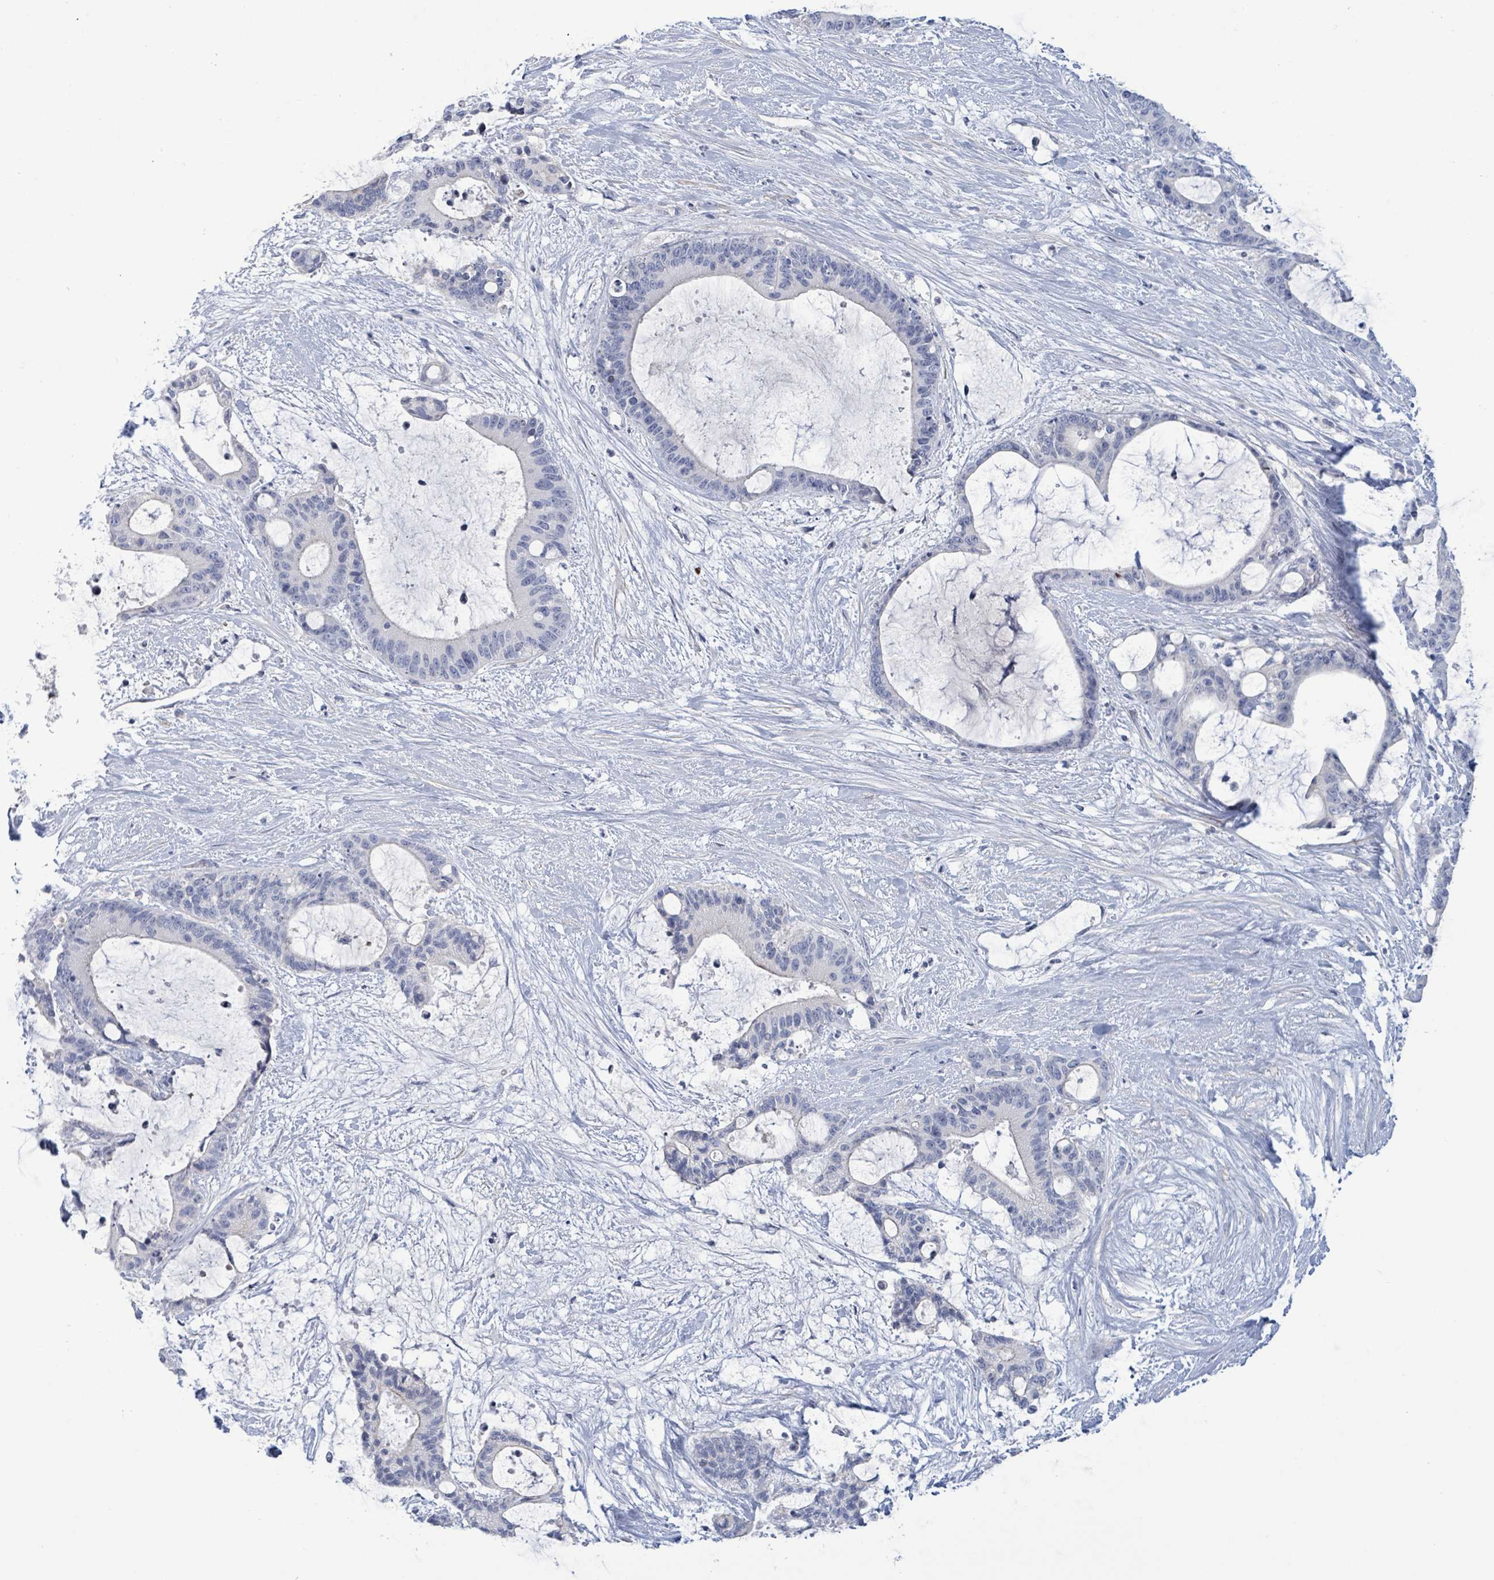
{"staining": {"intensity": "negative", "quantity": "none", "location": "none"}, "tissue": "liver cancer", "cell_type": "Tumor cells", "image_type": "cancer", "snomed": [{"axis": "morphology", "description": "Normal tissue, NOS"}, {"axis": "morphology", "description": "Cholangiocarcinoma"}, {"axis": "topography", "description": "Liver"}, {"axis": "topography", "description": "Peripheral nerve tissue"}], "caption": "Protein analysis of liver cancer (cholangiocarcinoma) reveals no significant expression in tumor cells.", "gene": "NTN3", "patient": {"sex": "female", "age": 73}}